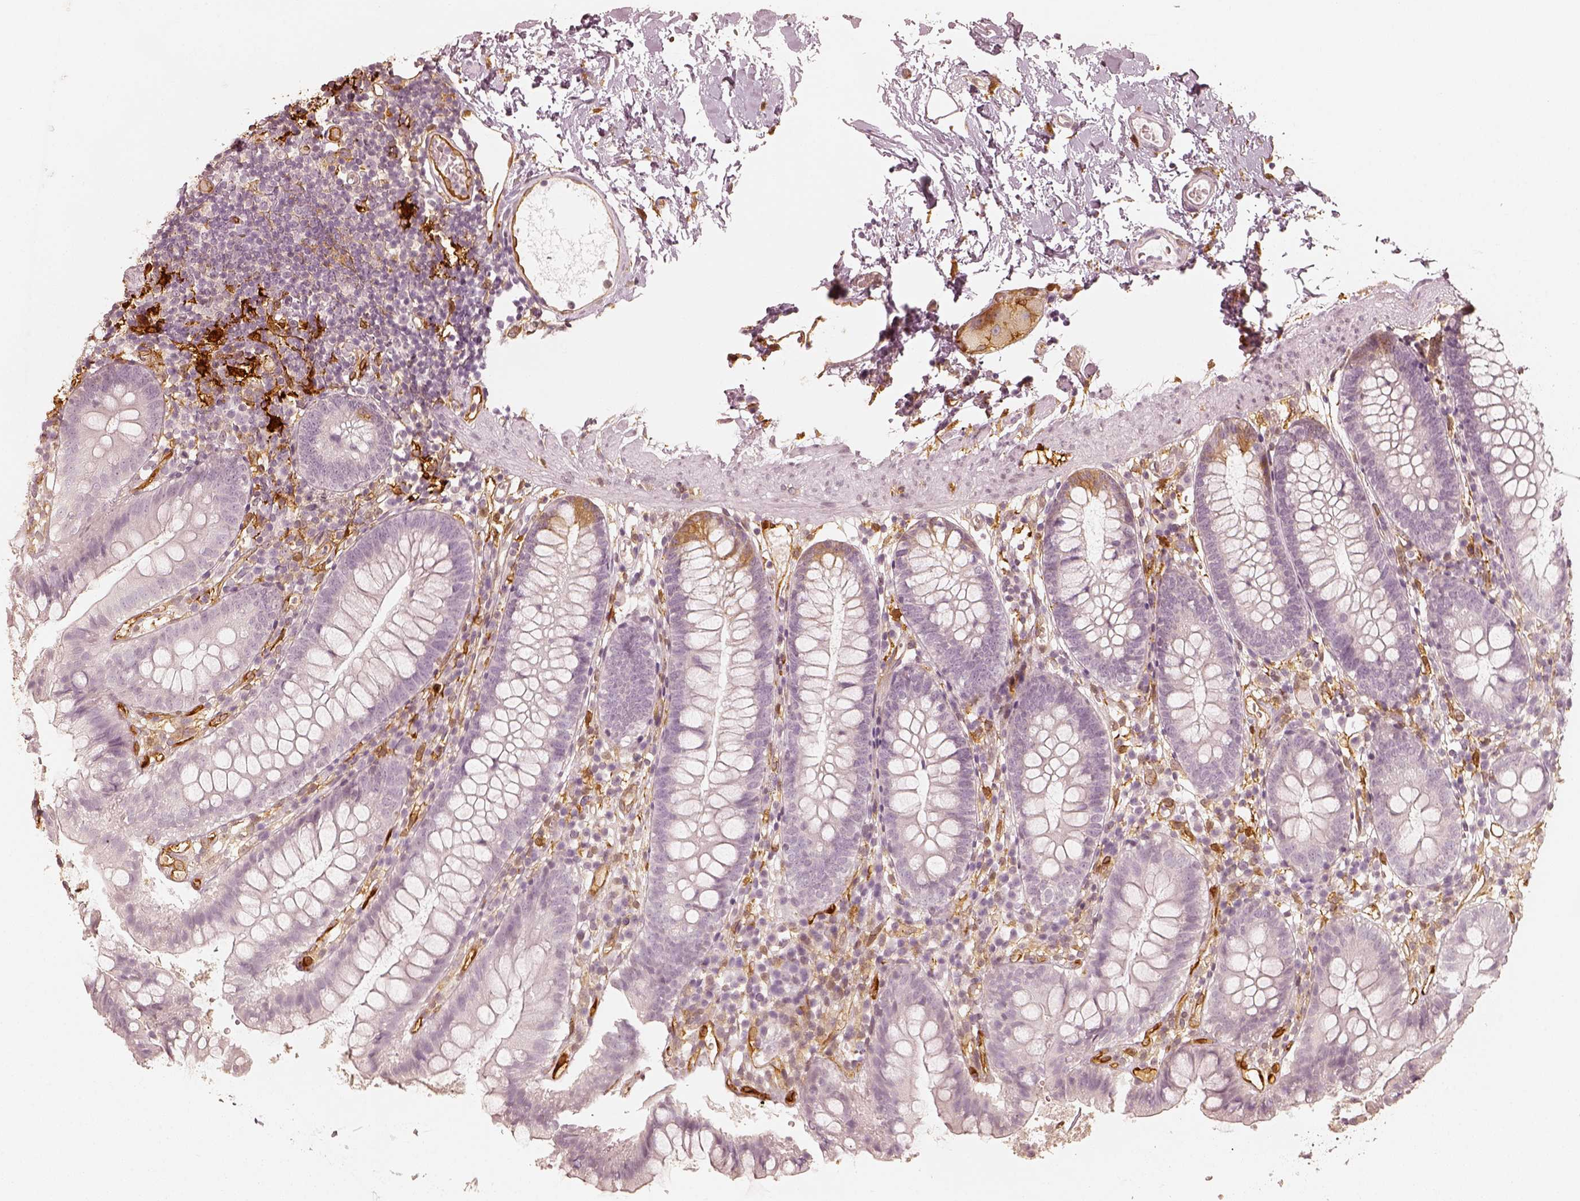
{"staining": {"intensity": "negative", "quantity": "none", "location": "none"}, "tissue": "small intestine", "cell_type": "Glandular cells", "image_type": "normal", "snomed": [{"axis": "morphology", "description": "Normal tissue, NOS"}, {"axis": "topography", "description": "Small intestine"}], "caption": "This is an IHC image of benign human small intestine. There is no expression in glandular cells.", "gene": "FSCN1", "patient": {"sex": "female", "age": 90}}